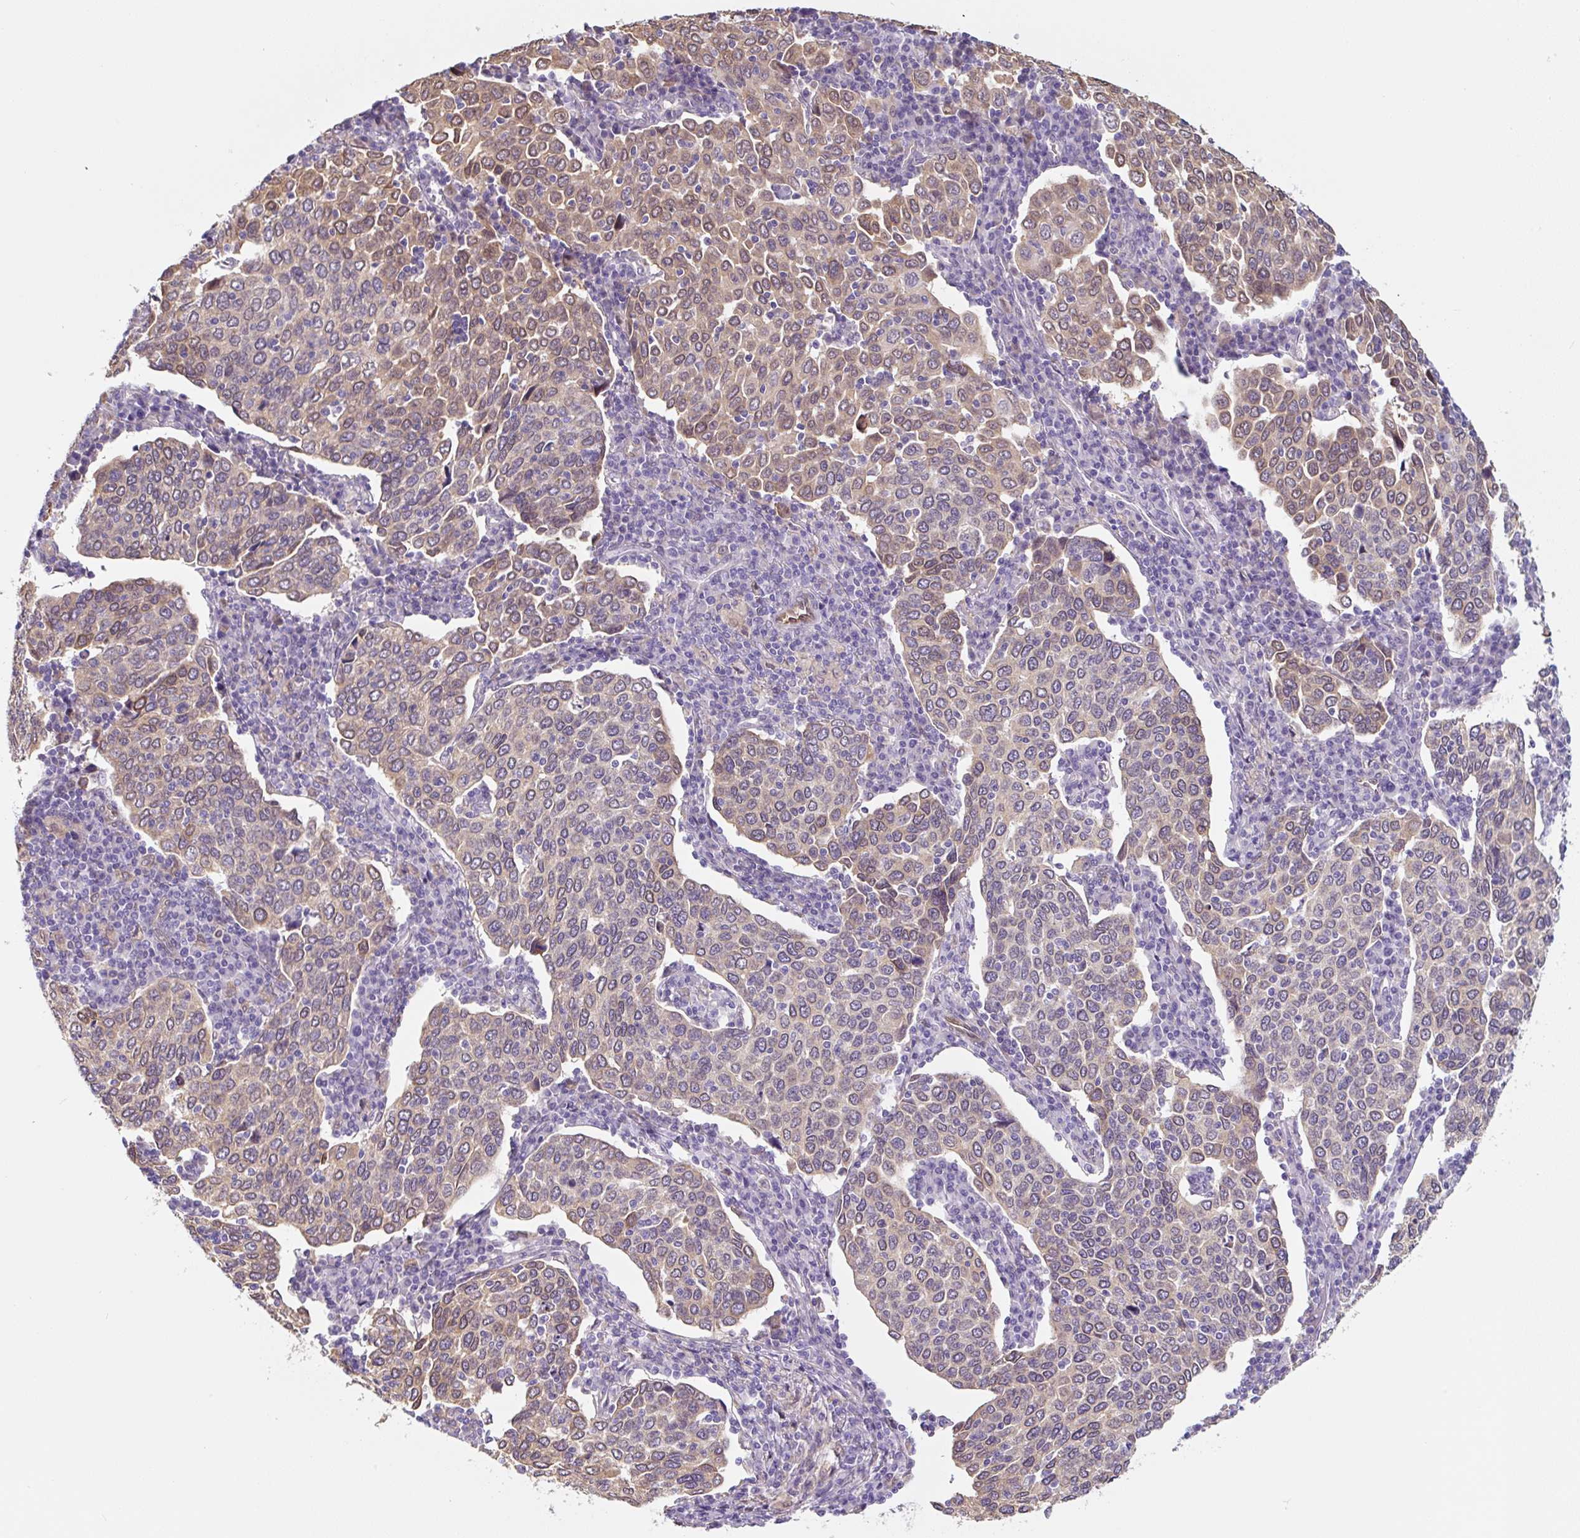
{"staining": {"intensity": "weak", "quantity": "25%-75%", "location": "cytoplasmic/membranous"}, "tissue": "cervical cancer", "cell_type": "Tumor cells", "image_type": "cancer", "snomed": [{"axis": "morphology", "description": "Squamous cell carcinoma, NOS"}, {"axis": "topography", "description": "Cervix"}], "caption": "Cervical cancer (squamous cell carcinoma) was stained to show a protein in brown. There is low levels of weak cytoplasmic/membranous positivity in approximately 25%-75% of tumor cells. (brown staining indicates protein expression, while blue staining denotes nuclei).", "gene": "ASRGL1", "patient": {"sex": "female", "age": 40}}